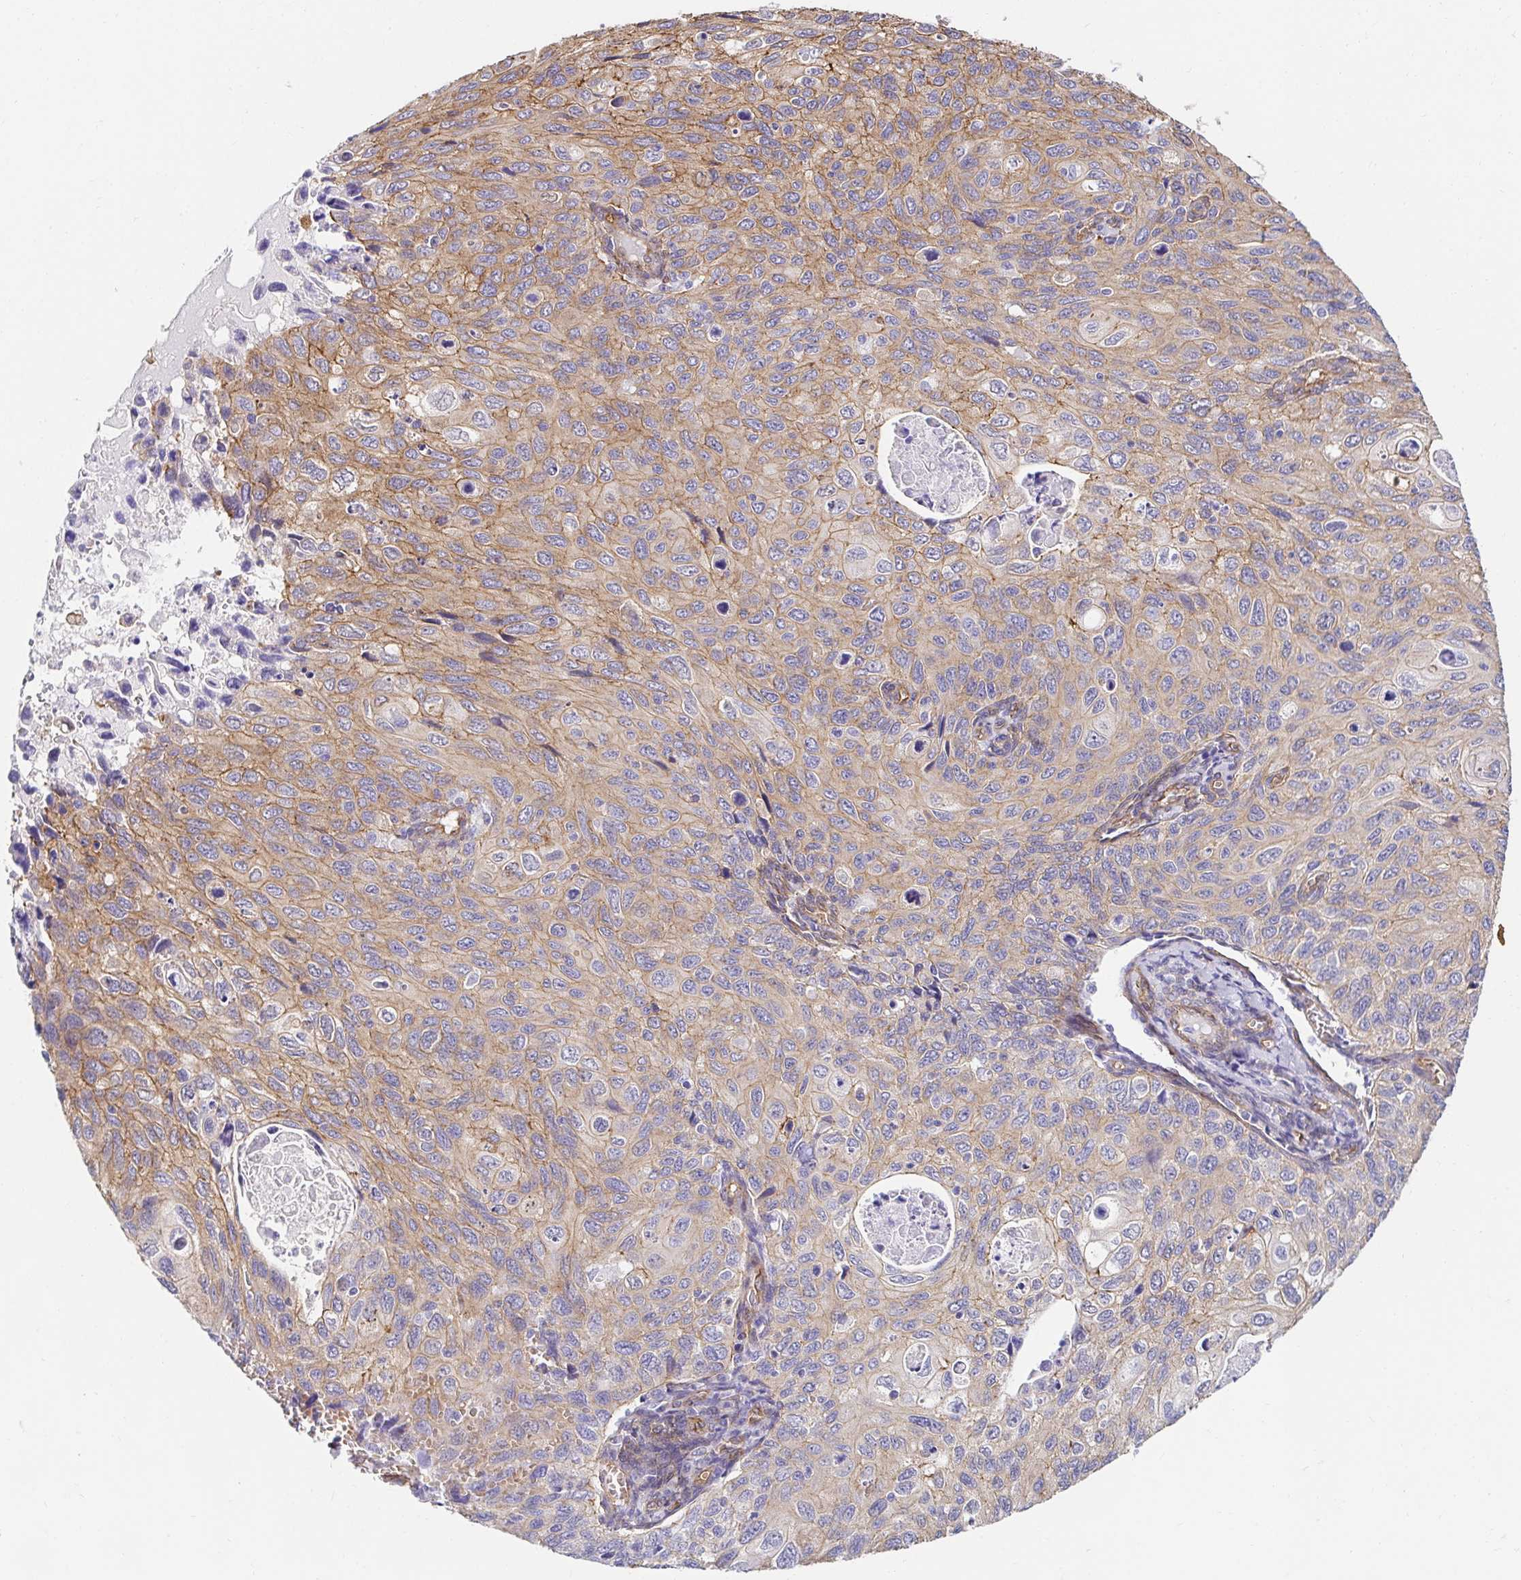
{"staining": {"intensity": "moderate", "quantity": ">75%", "location": "cytoplasmic/membranous"}, "tissue": "cervical cancer", "cell_type": "Tumor cells", "image_type": "cancer", "snomed": [{"axis": "morphology", "description": "Squamous cell carcinoma, NOS"}, {"axis": "topography", "description": "Cervix"}], "caption": "DAB (3,3'-diaminobenzidine) immunohistochemical staining of human cervical cancer (squamous cell carcinoma) demonstrates moderate cytoplasmic/membranous protein expression in about >75% of tumor cells.", "gene": "CTTN", "patient": {"sex": "female", "age": 70}}